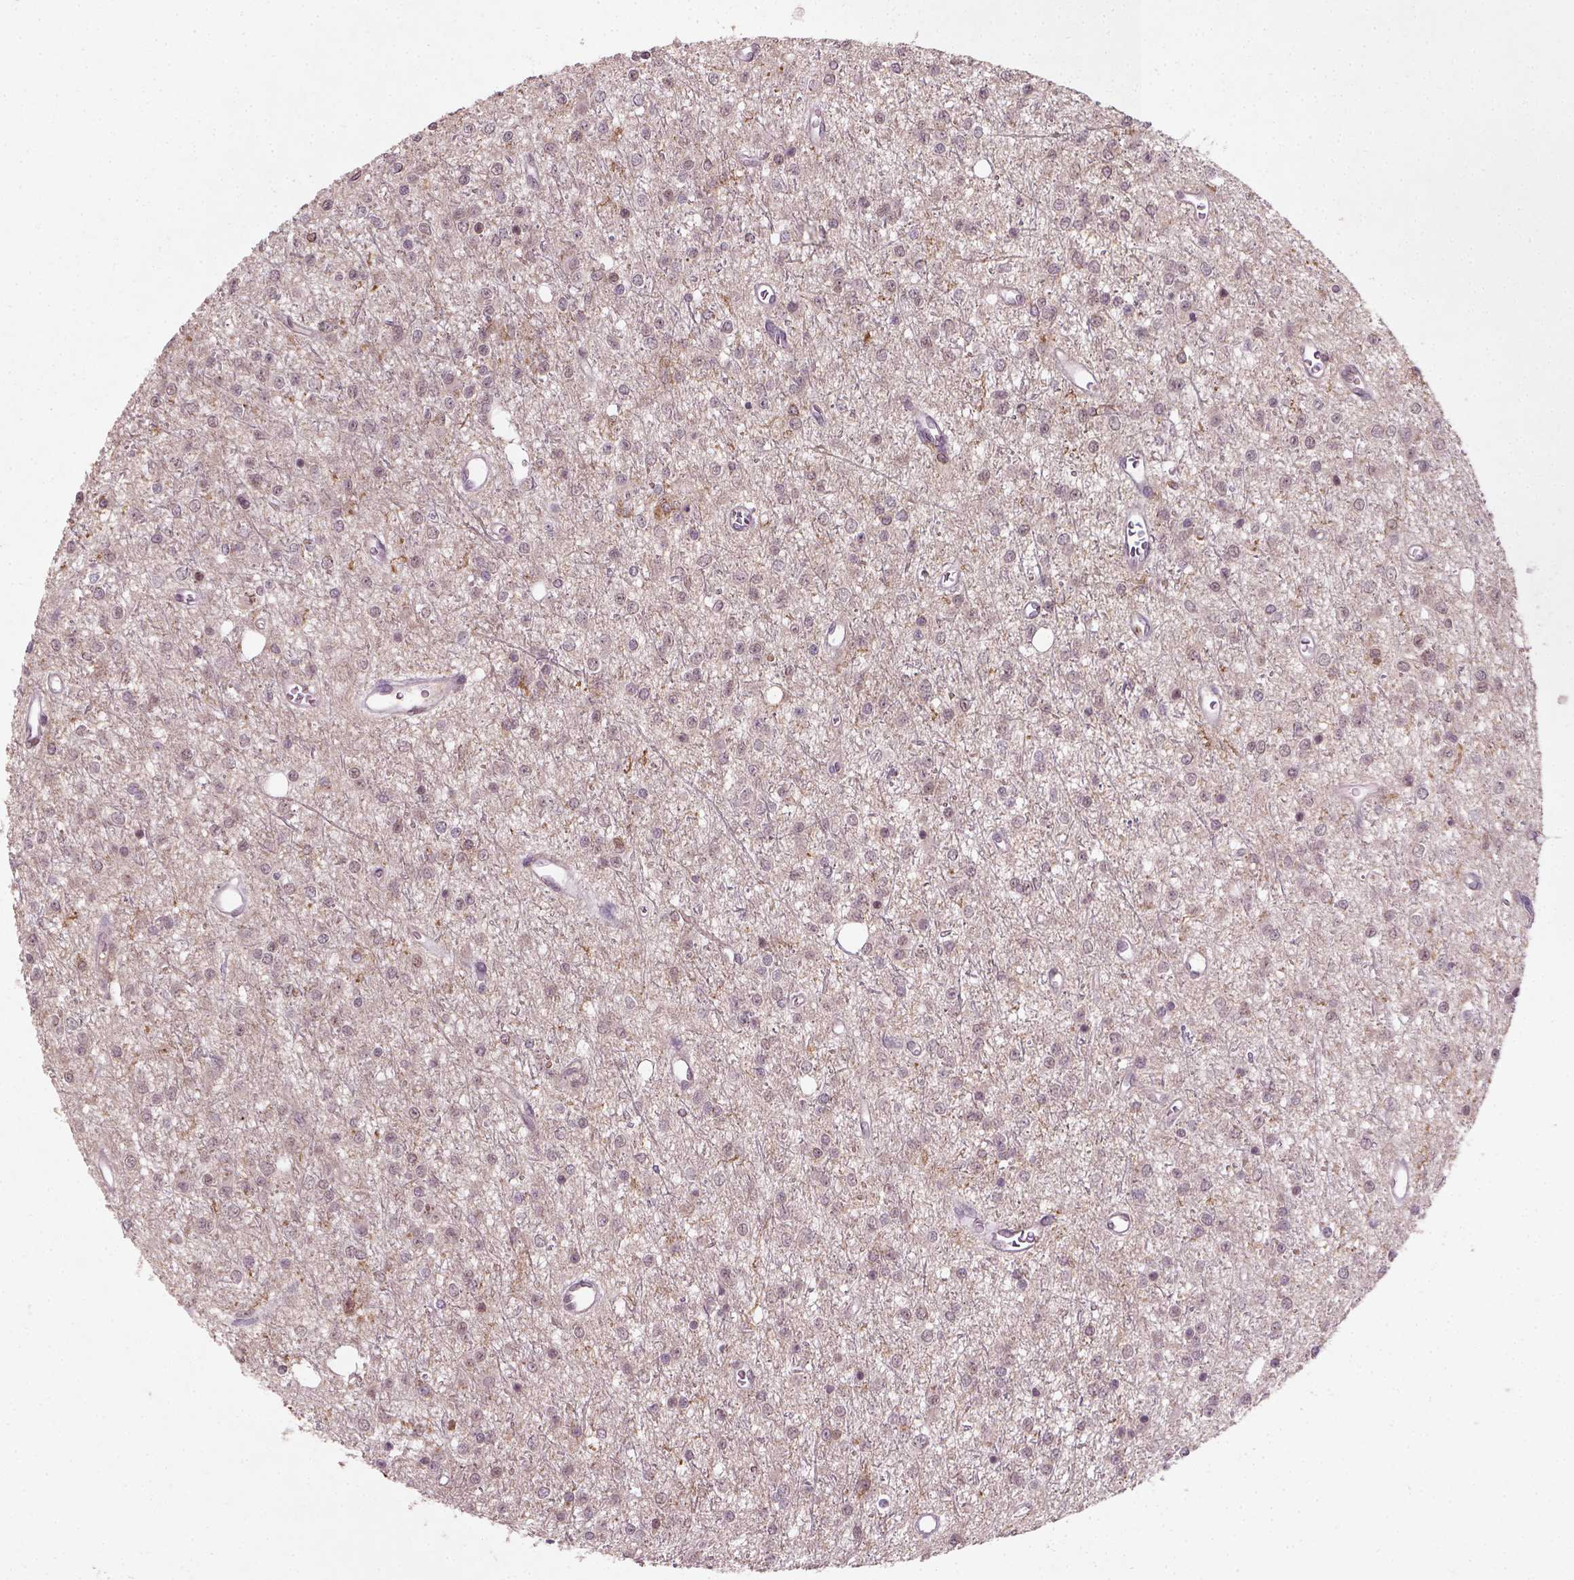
{"staining": {"intensity": "negative", "quantity": "none", "location": "none"}, "tissue": "glioma", "cell_type": "Tumor cells", "image_type": "cancer", "snomed": [{"axis": "morphology", "description": "Glioma, malignant, Low grade"}, {"axis": "topography", "description": "Brain"}], "caption": "A photomicrograph of glioma stained for a protein shows no brown staining in tumor cells.", "gene": "CAMKK1", "patient": {"sex": "female", "age": 45}}